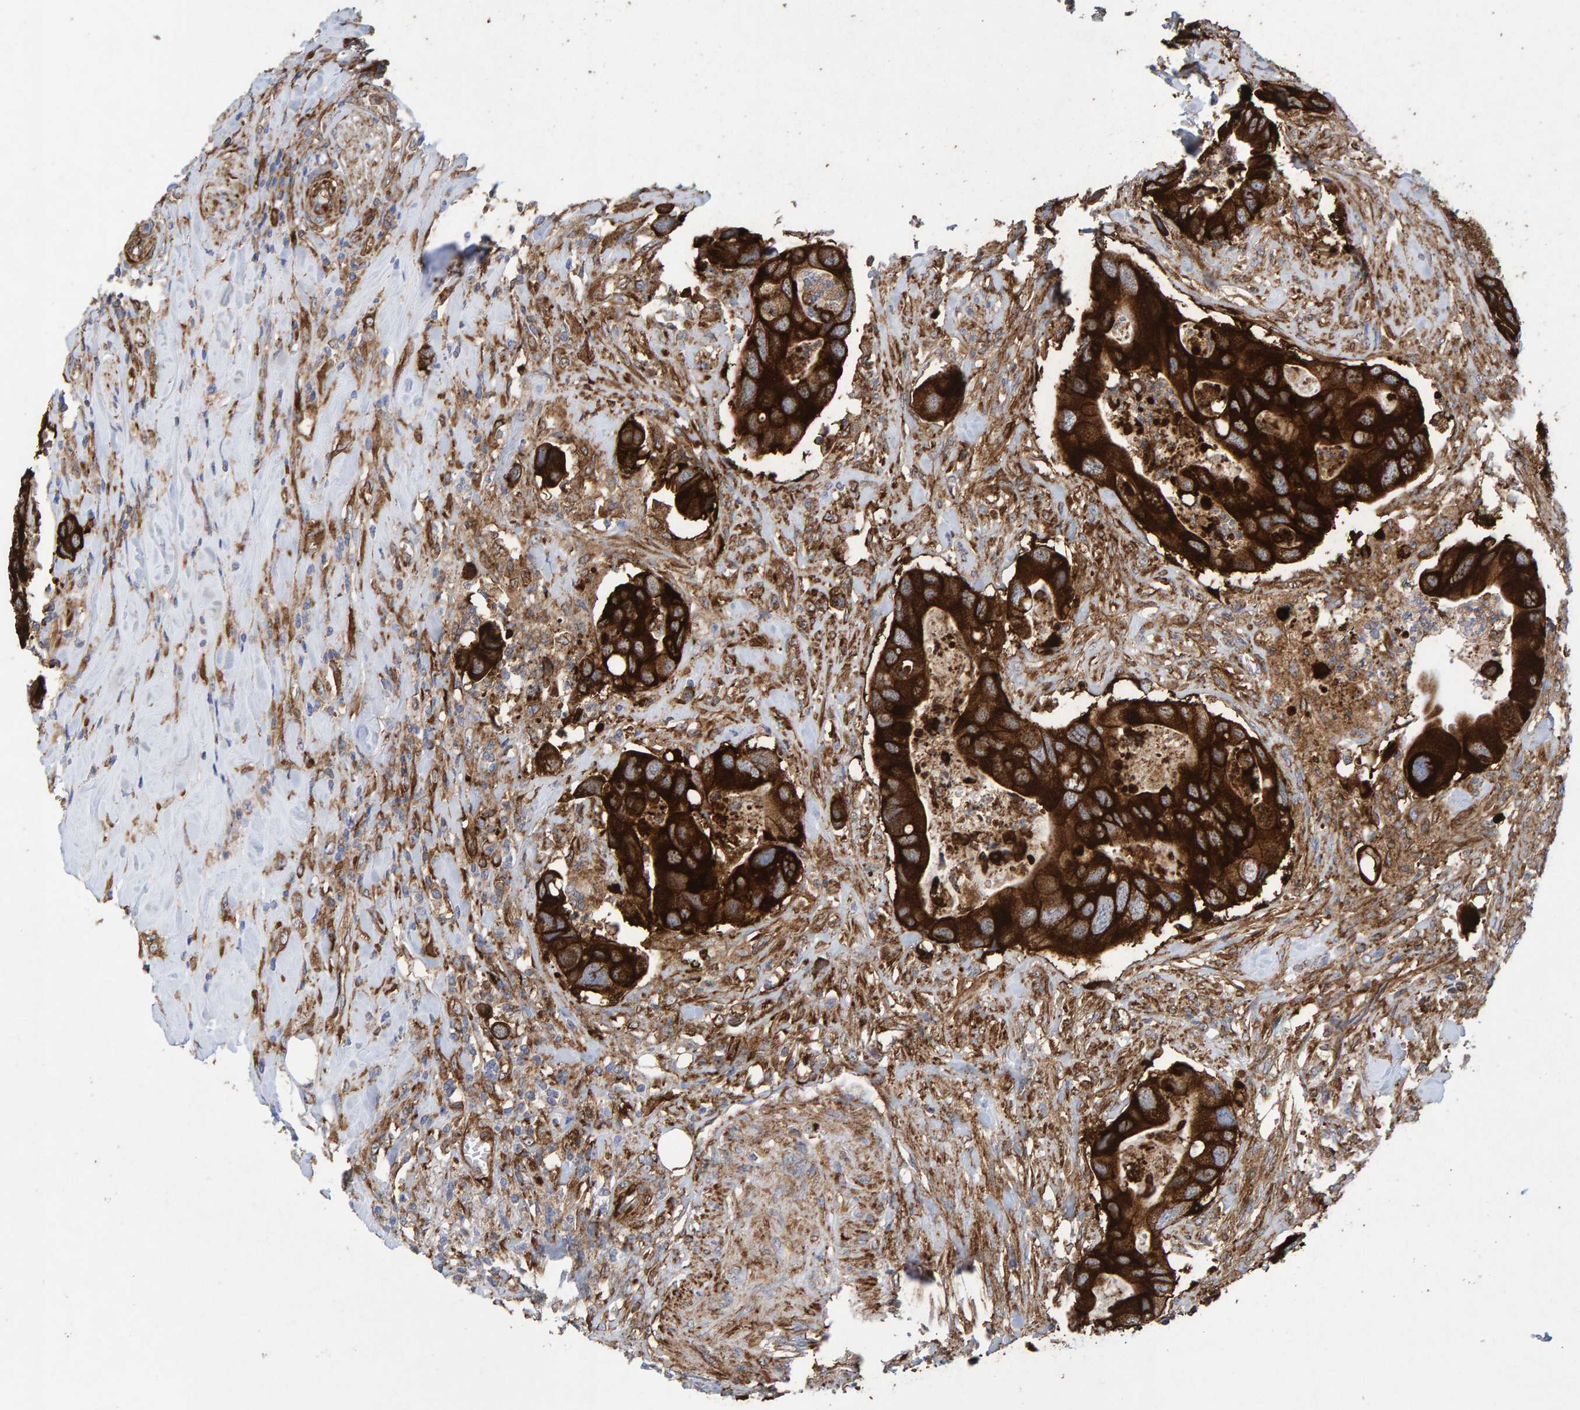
{"staining": {"intensity": "strong", "quantity": ">75%", "location": "cytoplasmic/membranous"}, "tissue": "colorectal cancer", "cell_type": "Tumor cells", "image_type": "cancer", "snomed": [{"axis": "morphology", "description": "Adenocarcinoma, NOS"}, {"axis": "topography", "description": "Rectum"}], "caption": "Approximately >75% of tumor cells in colorectal cancer reveal strong cytoplasmic/membranous protein positivity as visualized by brown immunohistochemical staining.", "gene": "MVP", "patient": {"sex": "female", "age": 57}}